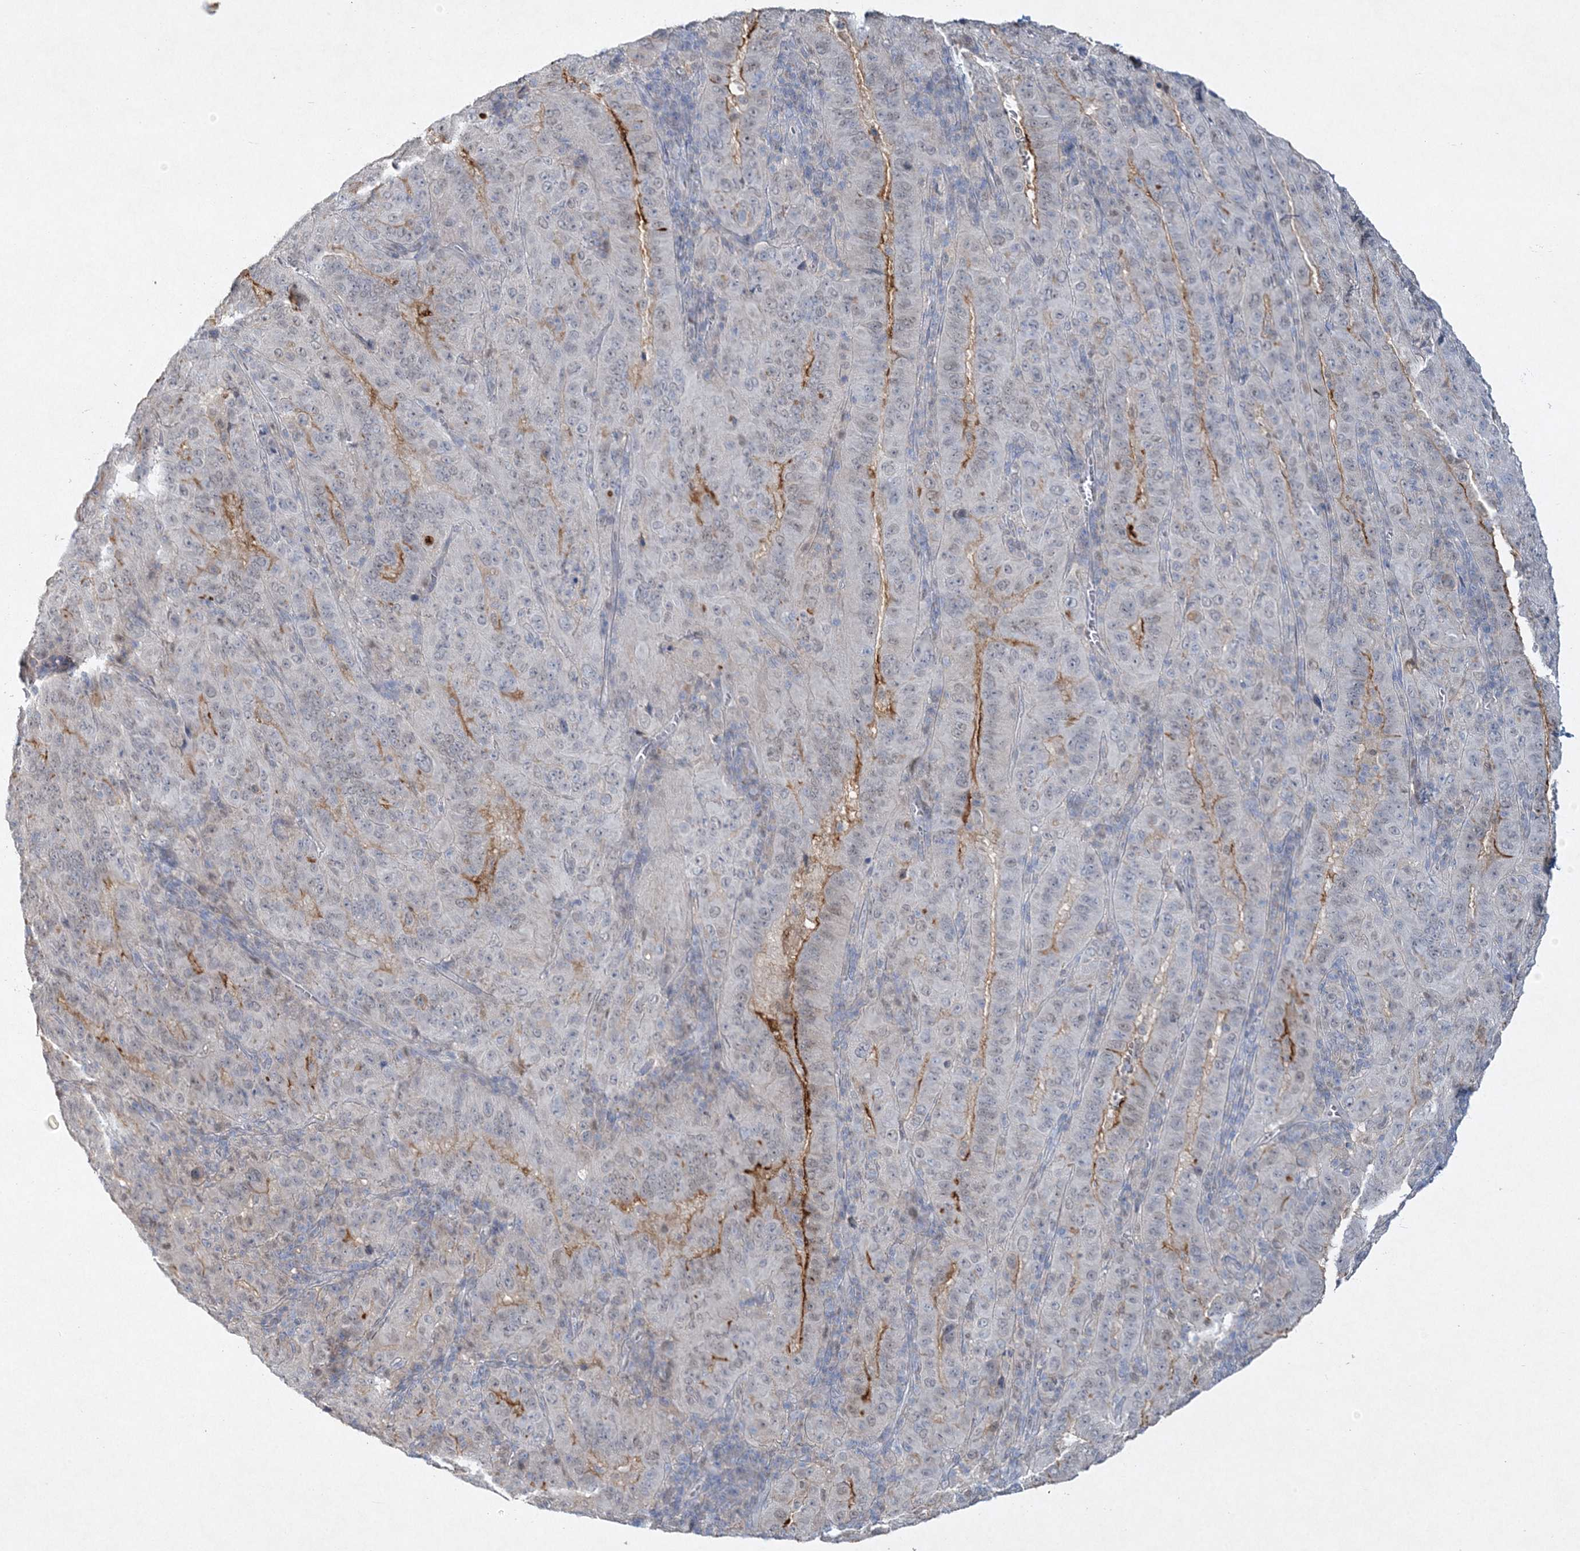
{"staining": {"intensity": "strong", "quantity": "<25%", "location": "cytoplasmic/membranous"}, "tissue": "pancreatic cancer", "cell_type": "Tumor cells", "image_type": "cancer", "snomed": [{"axis": "morphology", "description": "Adenocarcinoma, NOS"}, {"axis": "topography", "description": "Pancreas"}], "caption": "A brown stain highlights strong cytoplasmic/membranous staining of a protein in human adenocarcinoma (pancreatic) tumor cells. The staining was performed using DAB (3,3'-diaminobenzidine) to visualize the protein expression in brown, while the nuclei were stained in blue with hematoxylin (Magnification: 20x).", "gene": "MAT2B", "patient": {"sex": "male", "age": 63}}